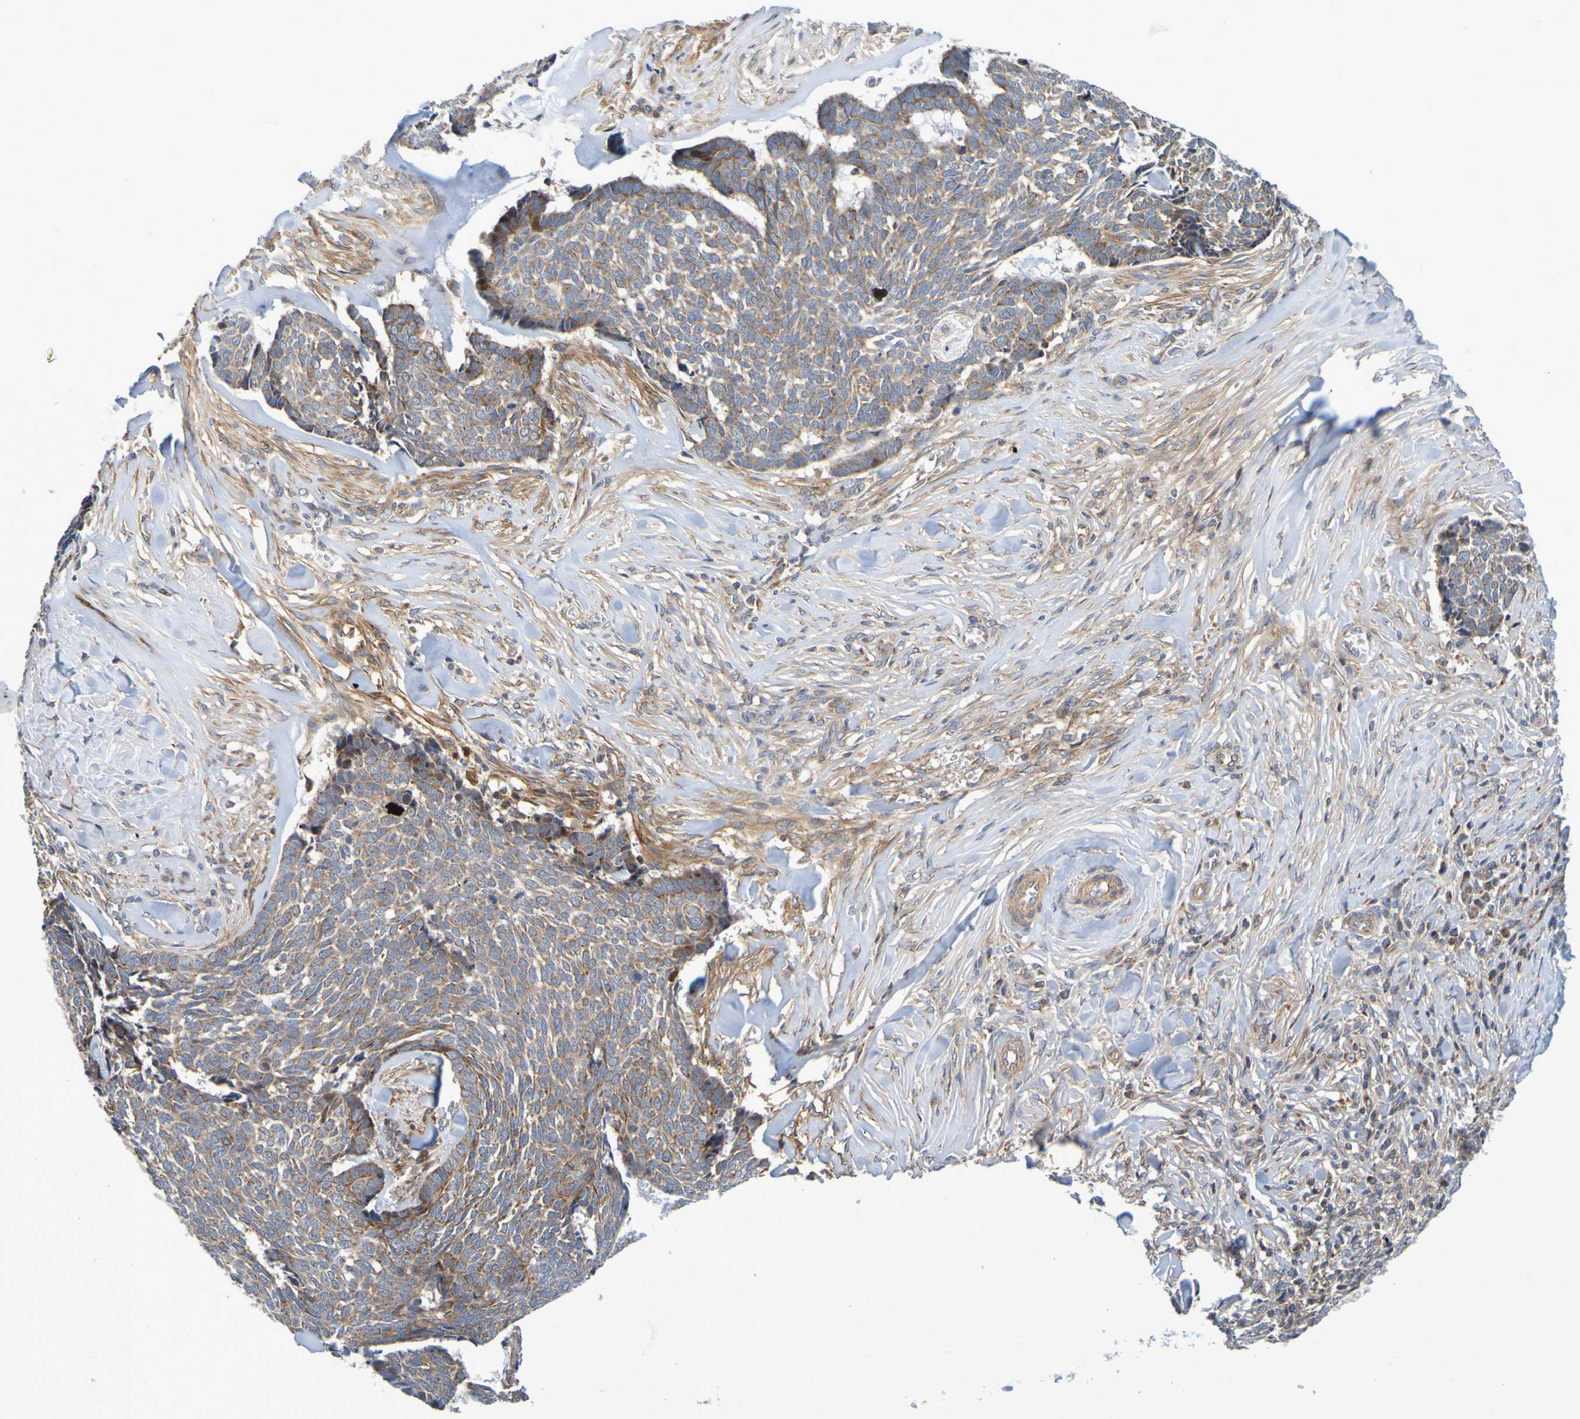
{"staining": {"intensity": "moderate", "quantity": ">75%", "location": "cytoplasmic/membranous"}, "tissue": "skin cancer", "cell_type": "Tumor cells", "image_type": "cancer", "snomed": [{"axis": "morphology", "description": "Basal cell carcinoma"}, {"axis": "topography", "description": "Skin"}], "caption": "A micrograph of human basal cell carcinoma (skin) stained for a protein demonstrates moderate cytoplasmic/membranous brown staining in tumor cells.", "gene": "CCDC51", "patient": {"sex": "male", "age": 84}}